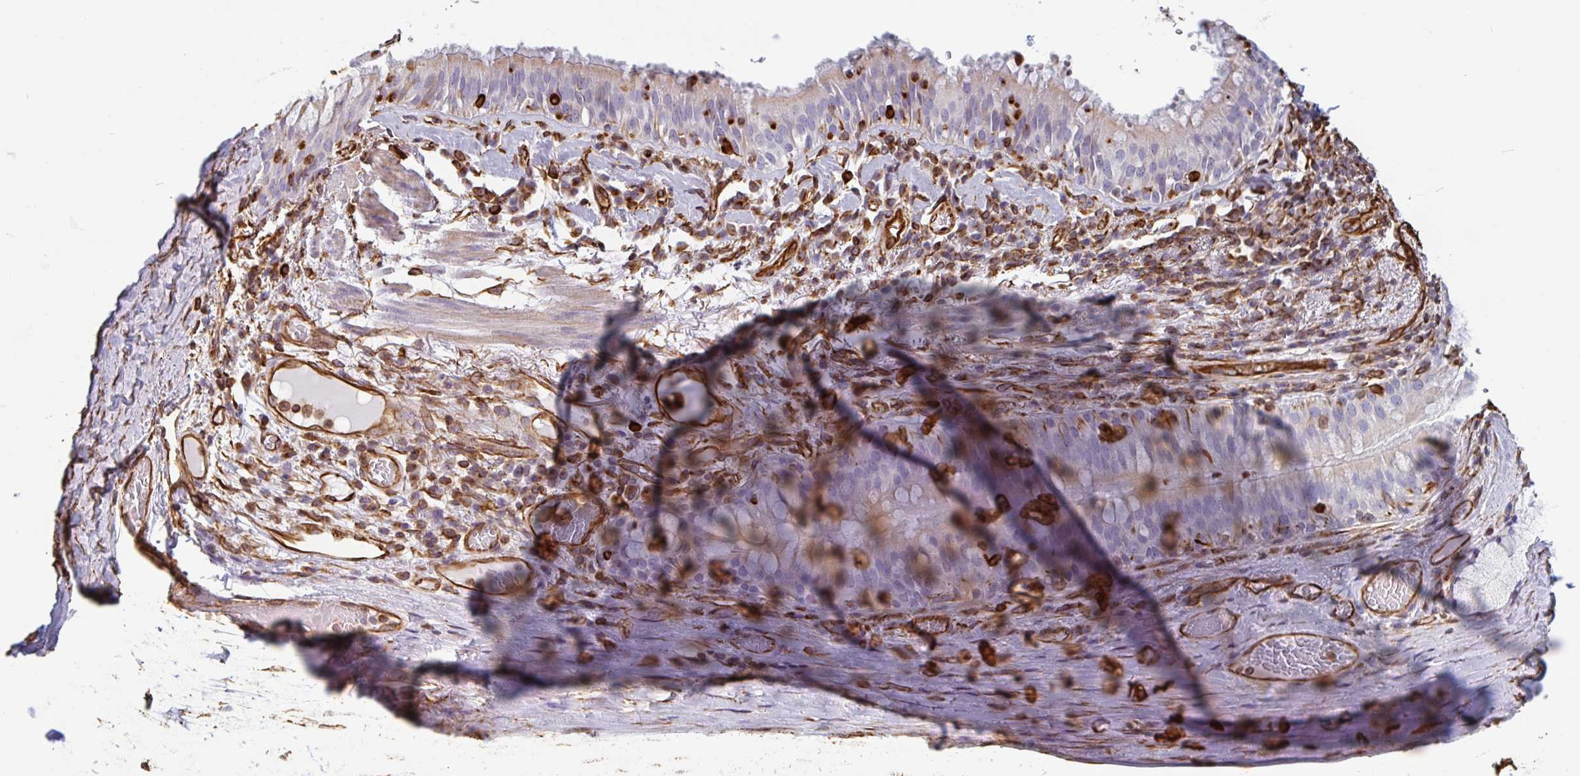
{"staining": {"intensity": "strong", "quantity": ">75%", "location": "cytoplasmic/membranous"}, "tissue": "soft tissue", "cell_type": "Chondrocytes", "image_type": "normal", "snomed": [{"axis": "morphology", "description": "Normal tissue, NOS"}, {"axis": "topography", "description": "Cartilage tissue"}, {"axis": "topography", "description": "Bronchus"}], "caption": "There is high levels of strong cytoplasmic/membranous expression in chondrocytes of unremarkable soft tissue, as demonstrated by immunohistochemical staining (brown color).", "gene": "PPFIA1", "patient": {"sex": "male", "age": 56}}